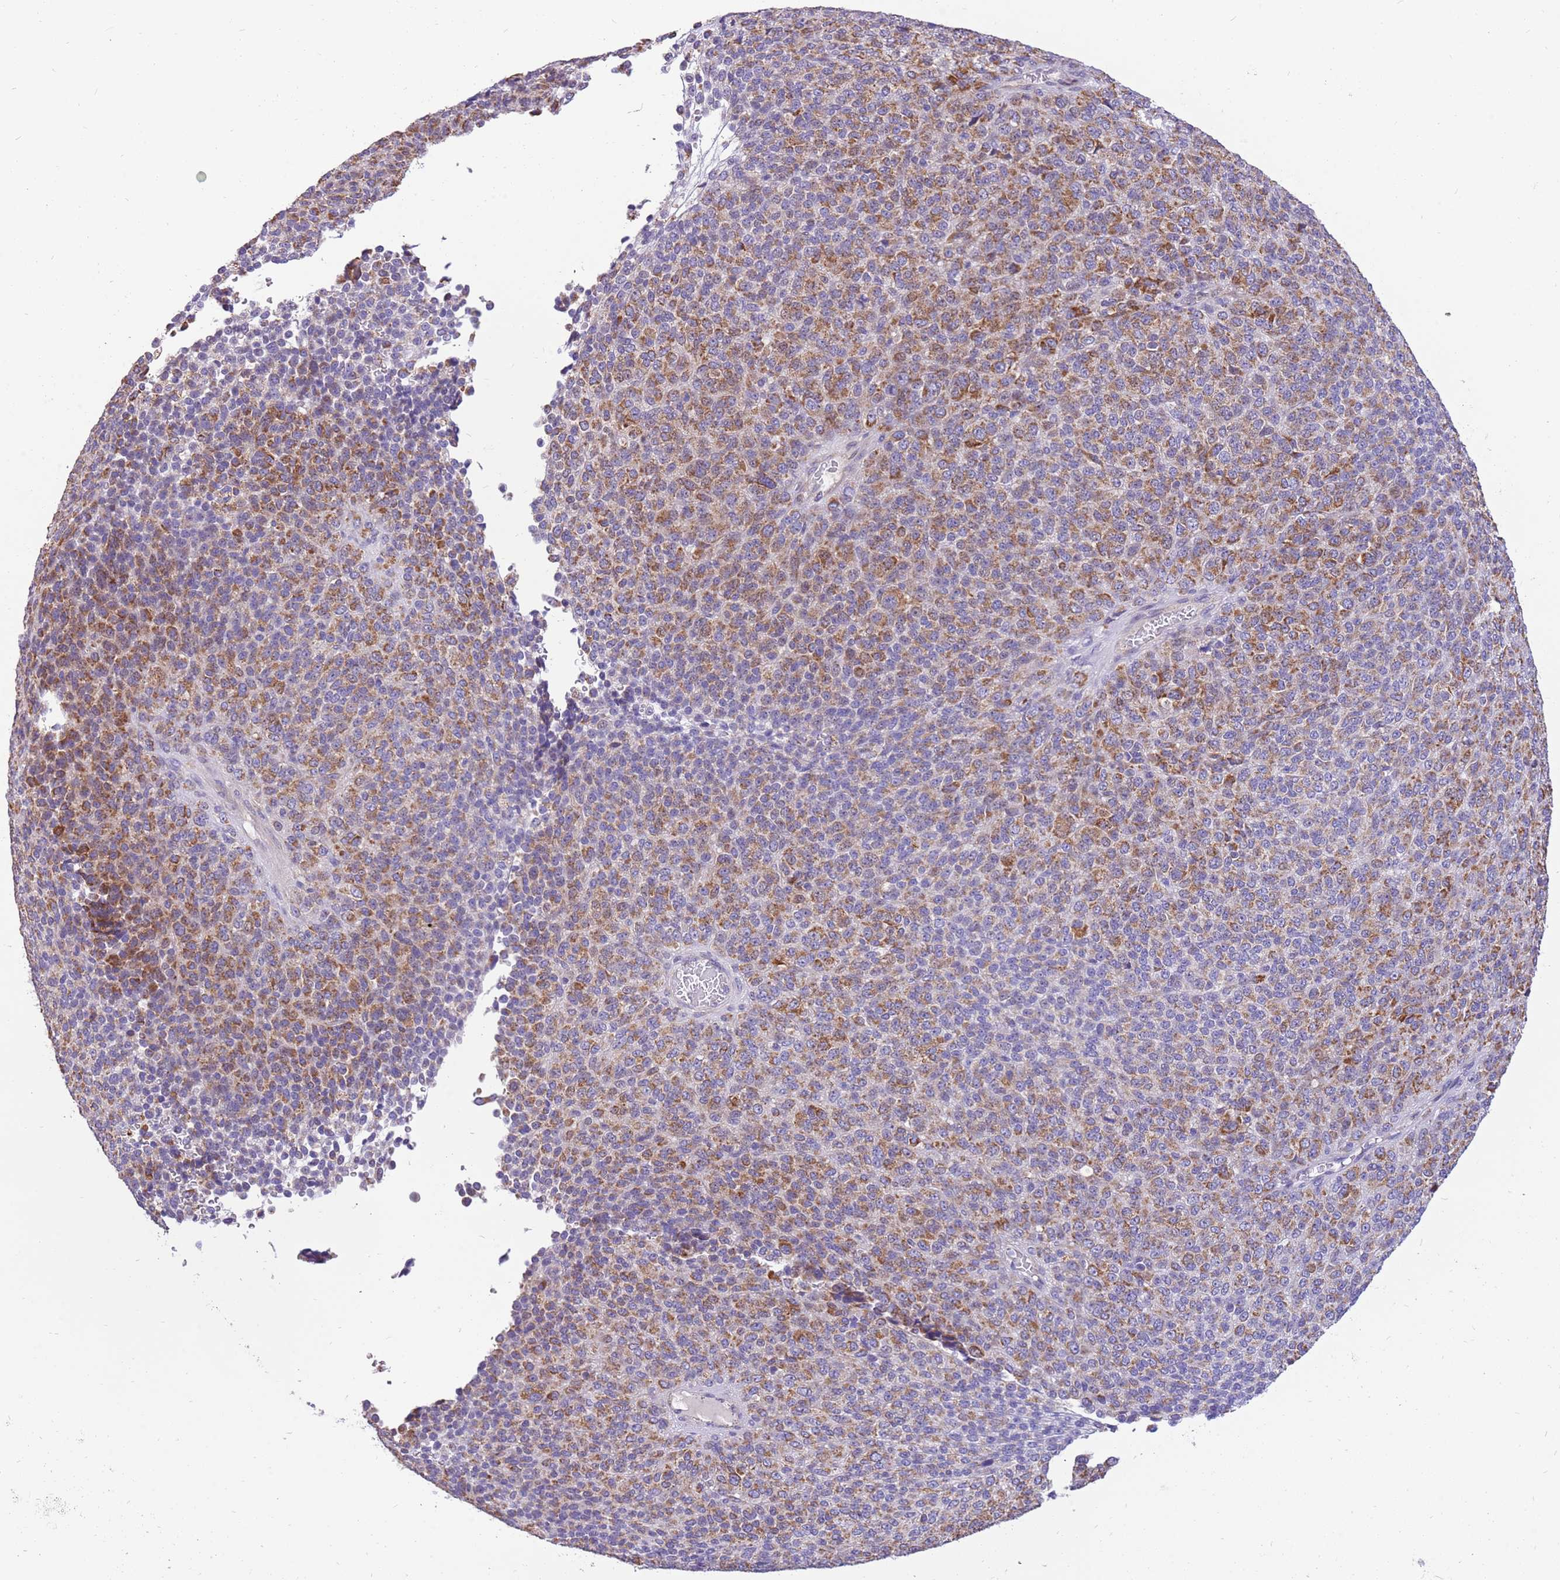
{"staining": {"intensity": "moderate", "quantity": ">75%", "location": "cytoplasmic/membranous"}, "tissue": "melanoma", "cell_type": "Tumor cells", "image_type": "cancer", "snomed": [{"axis": "morphology", "description": "Malignant melanoma, Metastatic site"}, {"axis": "topography", "description": "Brain"}], "caption": "Malignant melanoma (metastatic site) stained with DAB (3,3'-diaminobenzidine) immunohistochemistry shows medium levels of moderate cytoplasmic/membranous staining in about >75% of tumor cells. (brown staining indicates protein expression, while blue staining denotes nuclei).", "gene": "COX17", "patient": {"sex": "female", "age": 56}}